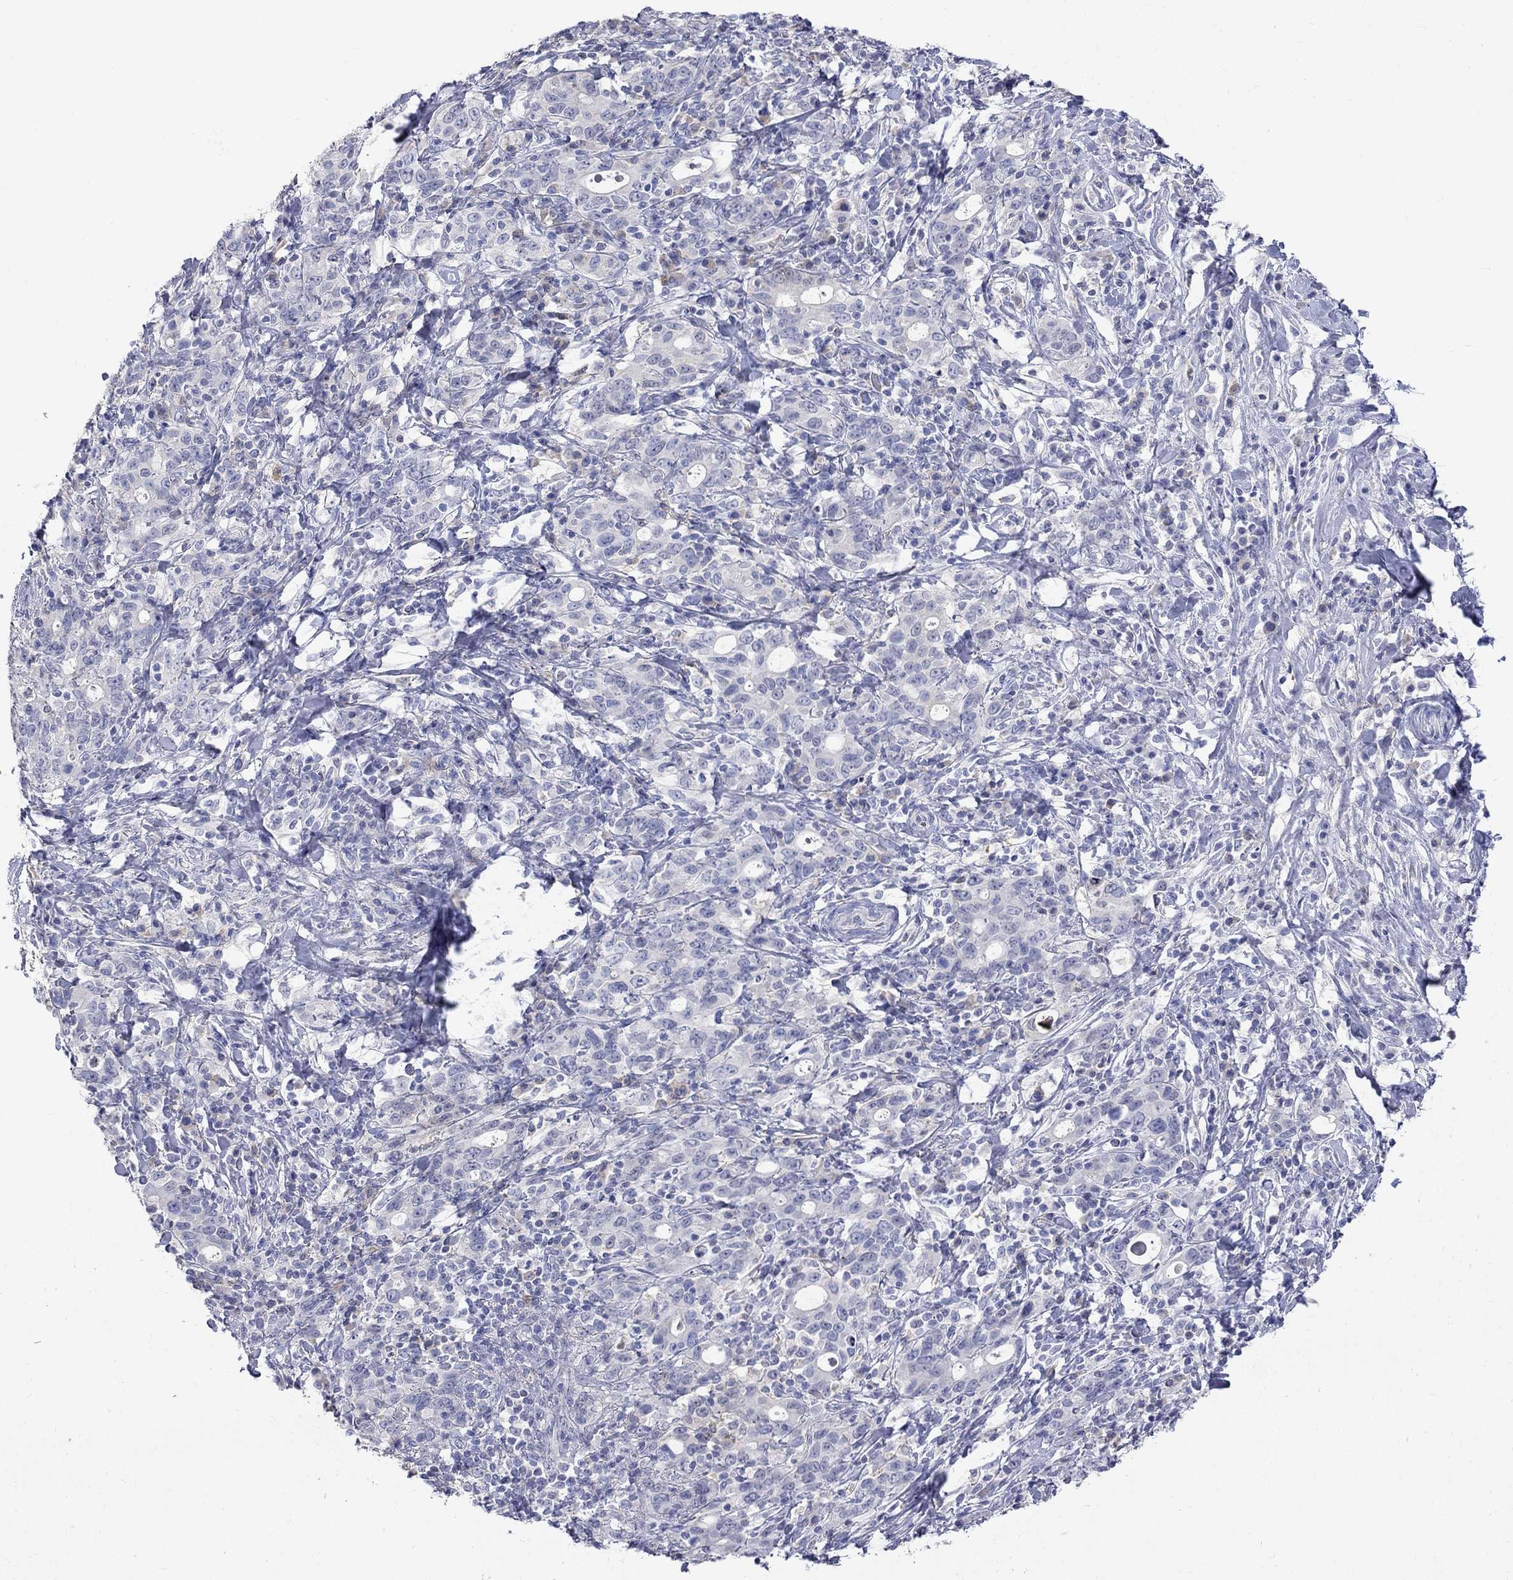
{"staining": {"intensity": "negative", "quantity": "none", "location": "none"}, "tissue": "stomach cancer", "cell_type": "Tumor cells", "image_type": "cancer", "snomed": [{"axis": "morphology", "description": "Adenocarcinoma, NOS"}, {"axis": "topography", "description": "Stomach"}], "caption": "IHC micrograph of adenocarcinoma (stomach) stained for a protein (brown), which exhibits no expression in tumor cells.", "gene": "LRFN4", "patient": {"sex": "male", "age": 79}}